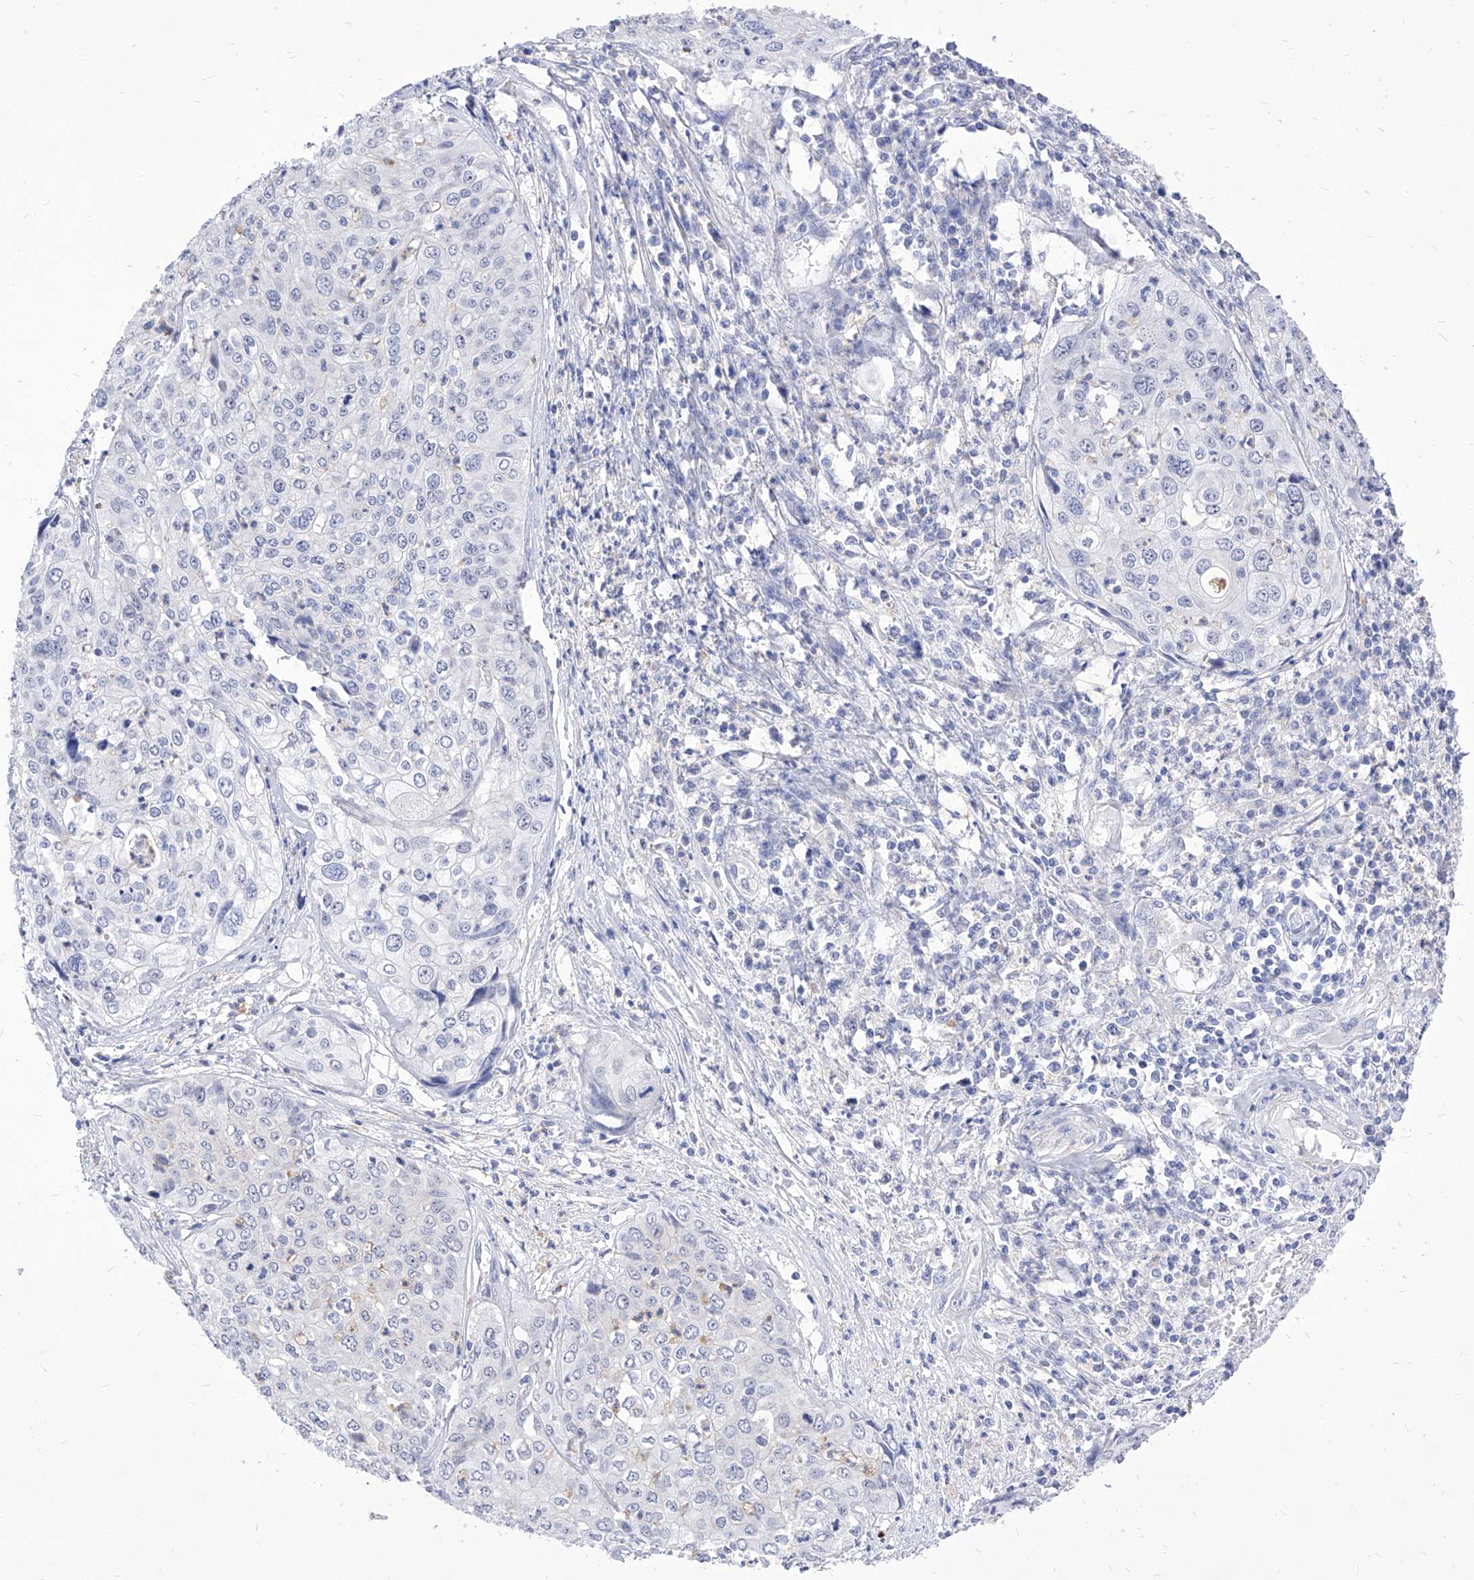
{"staining": {"intensity": "negative", "quantity": "none", "location": "none"}, "tissue": "cervical cancer", "cell_type": "Tumor cells", "image_type": "cancer", "snomed": [{"axis": "morphology", "description": "Squamous cell carcinoma, NOS"}, {"axis": "topography", "description": "Cervix"}], "caption": "Tumor cells are negative for protein expression in human cervical squamous cell carcinoma.", "gene": "VAX1", "patient": {"sex": "female", "age": 31}}